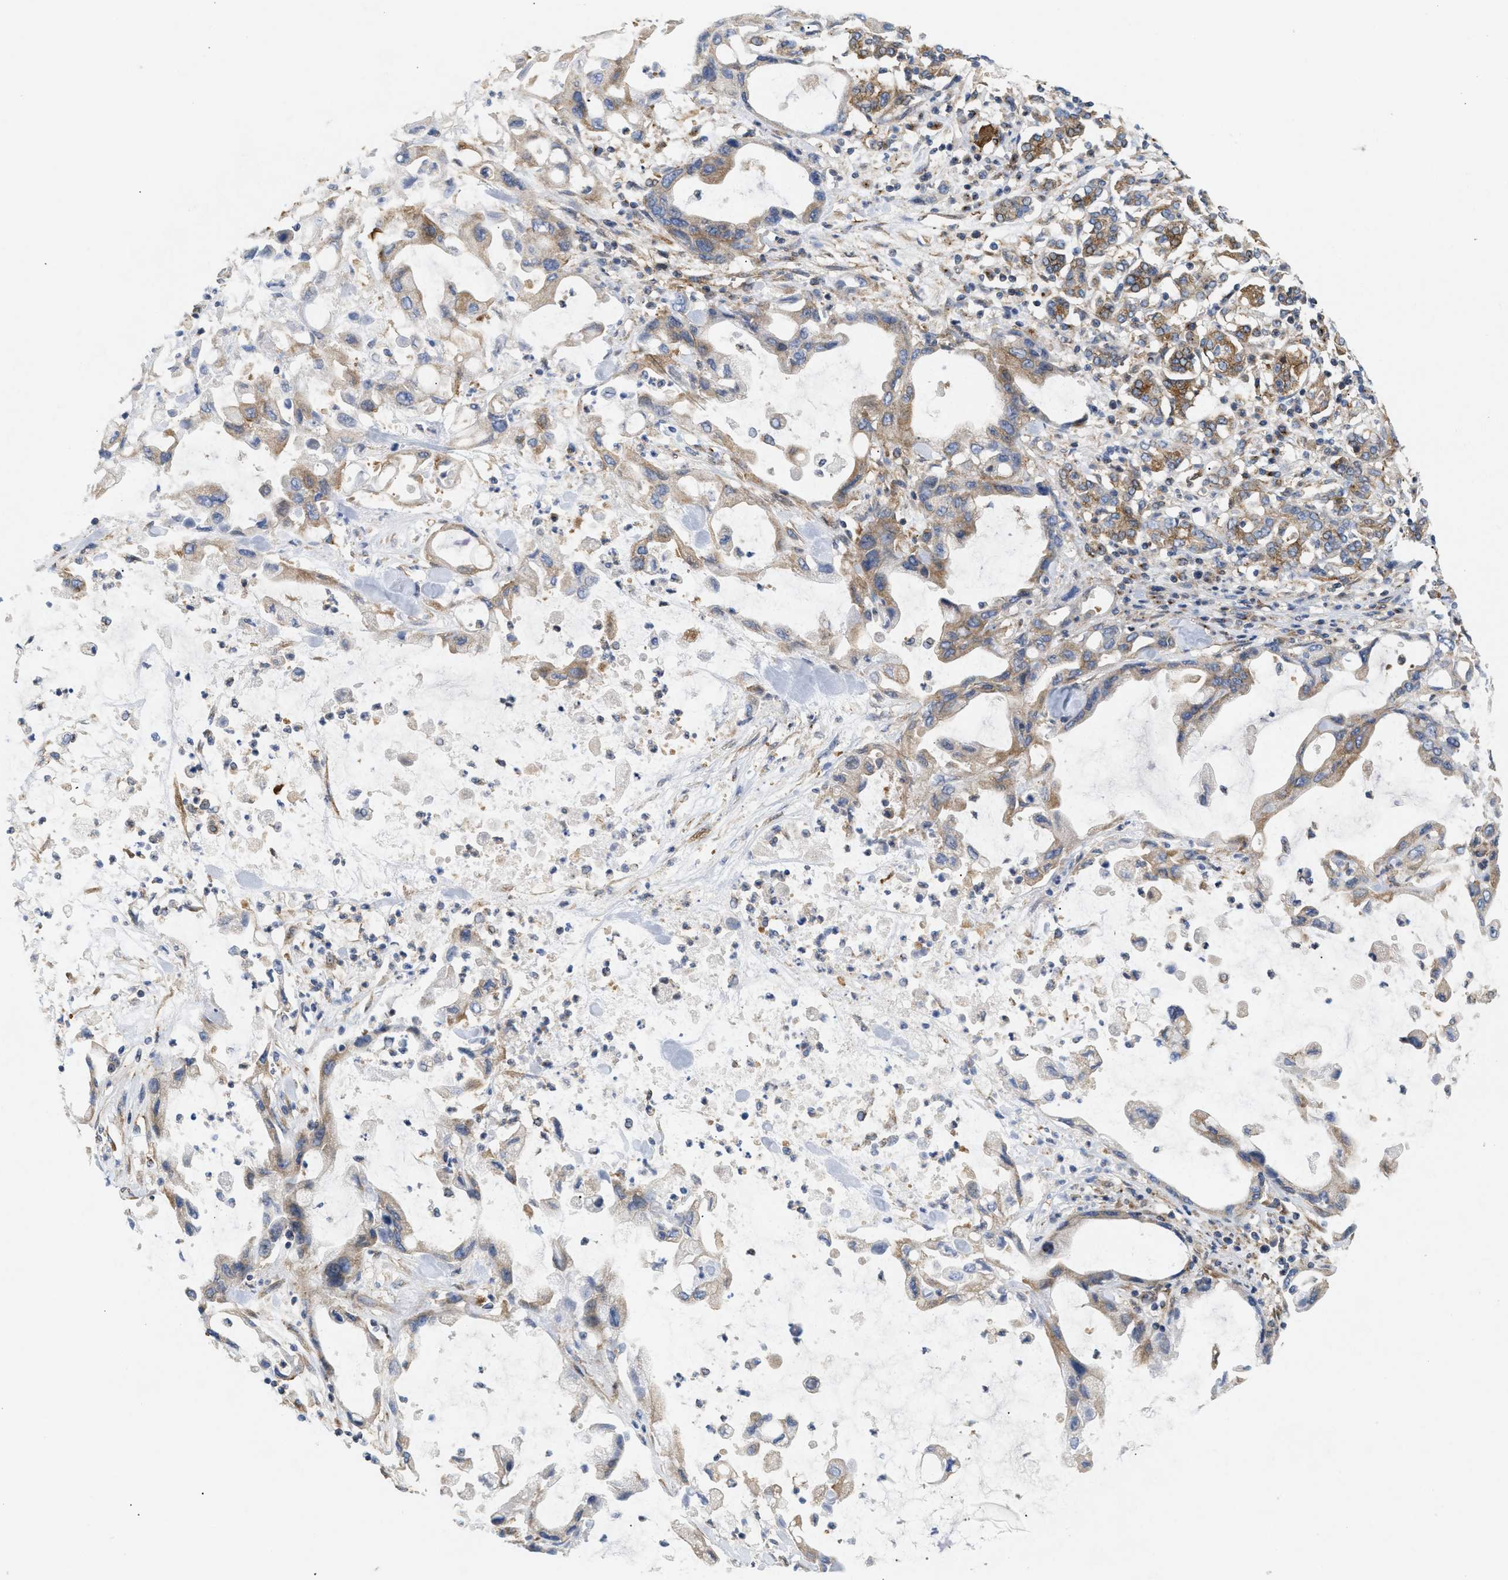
{"staining": {"intensity": "moderate", "quantity": ">75%", "location": "cytoplasmic/membranous"}, "tissue": "pancreatic cancer", "cell_type": "Tumor cells", "image_type": "cancer", "snomed": [{"axis": "morphology", "description": "Adenocarcinoma, NOS"}, {"axis": "topography", "description": "Pancreas"}], "caption": "Tumor cells demonstrate moderate cytoplasmic/membranous positivity in approximately >75% of cells in adenocarcinoma (pancreatic). Using DAB (3,3'-diaminobenzidine) (brown) and hematoxylin (blue) stains, captured at high magnification using brightfield microscopy.", "gene": "DCTN4", "patient": {"sex": "female", "age": 57}}